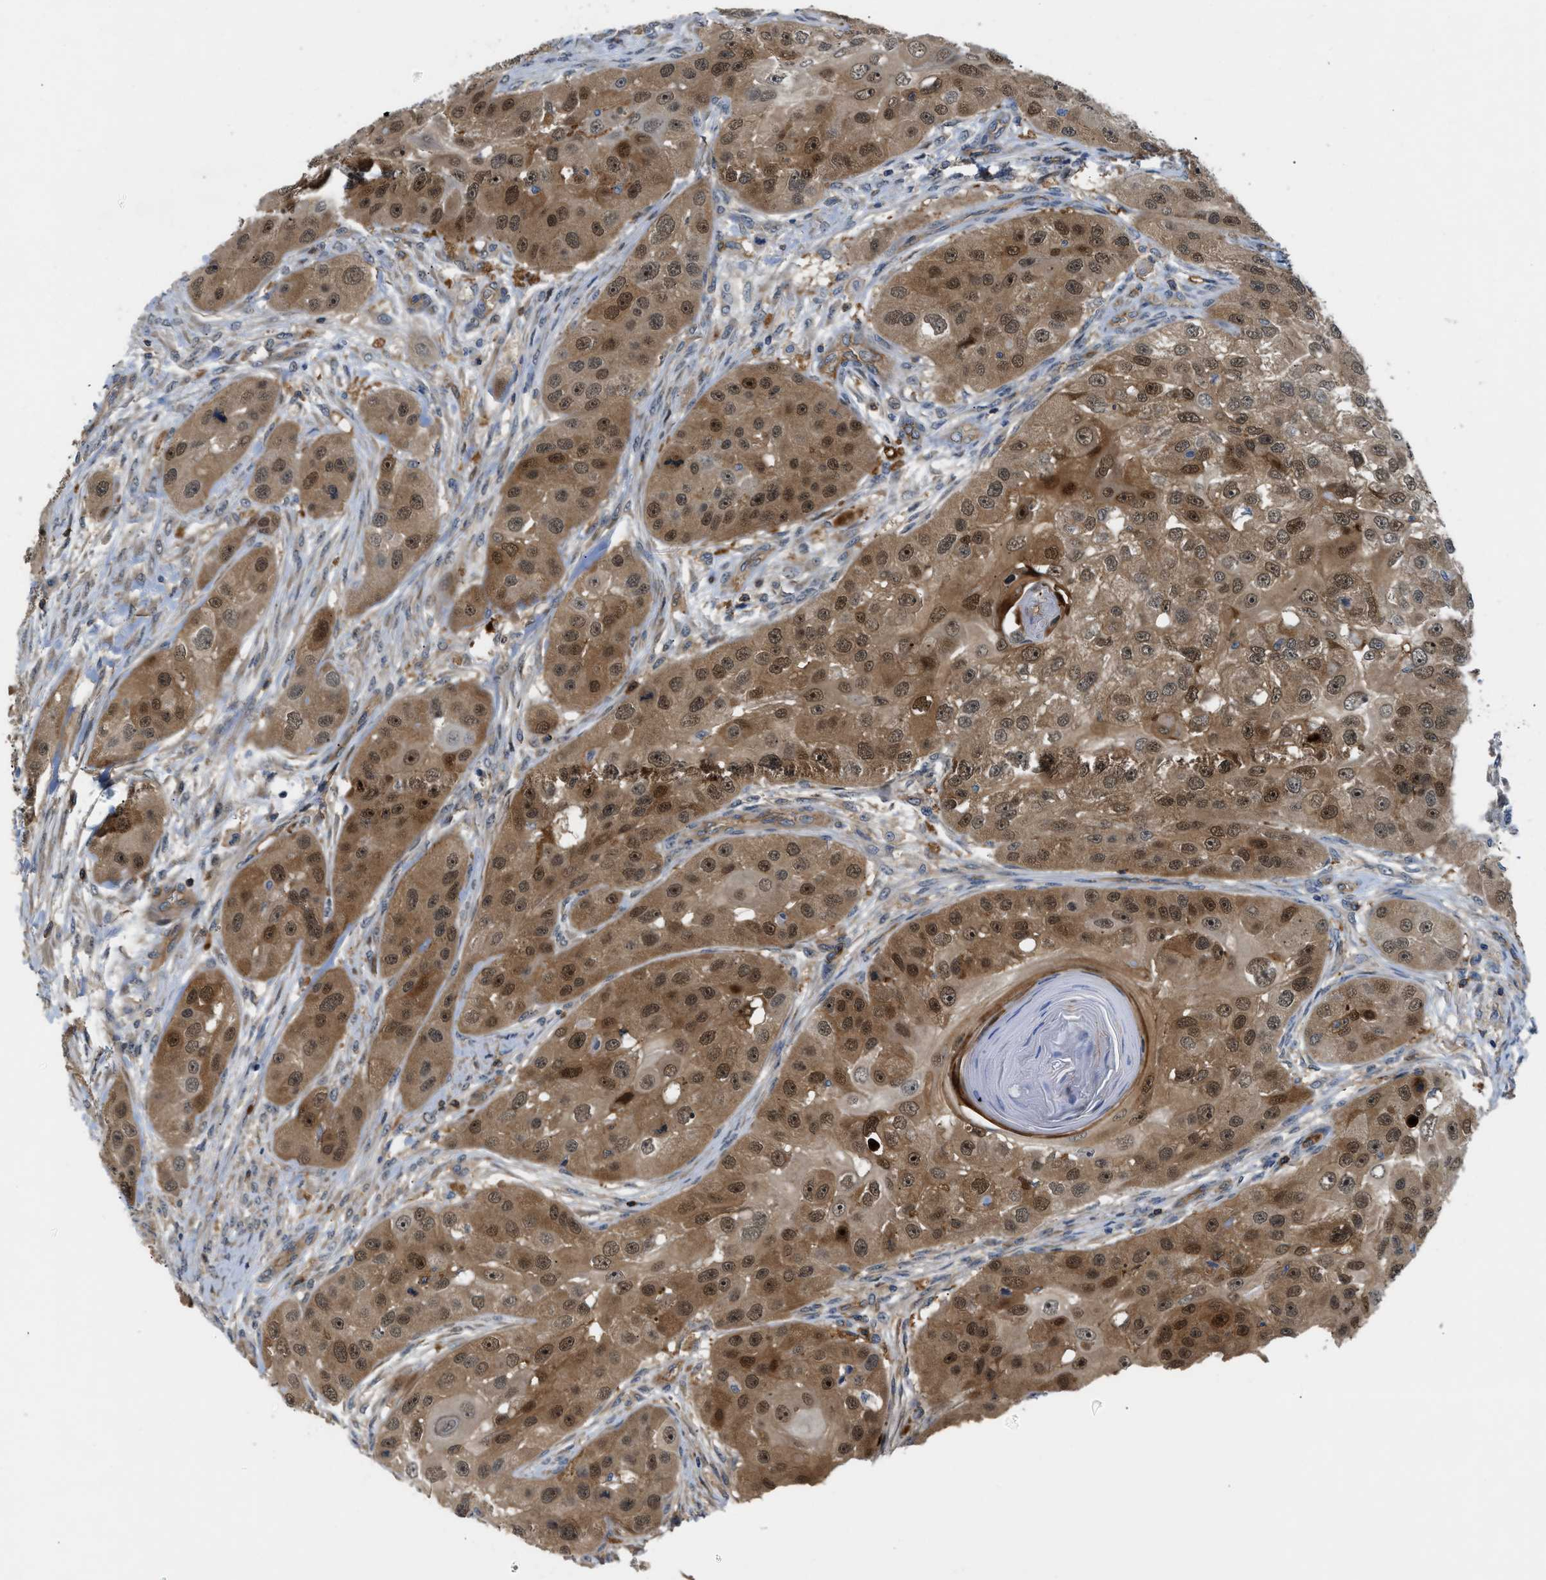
{"staining": {"intensity": "moderate", "quantity": ">75%", "location": "cytoplasmic/membranous,nuclear"}, "tissue": "head and neck cancer", "cell_type": "Tumor cells", "image_type": "cancer", "snomed": [{"axis": "morphology", "description": "Normal tissue, NOS"}, {"axis": "morphology", "description": "Squamous cell carcinoma, NOS"}, {"axis": "topography", "description": "Skeletal muscle"}, {"axis": "topography", "description": "Head-Neck"}], "caption": "Moderate cytoplasmic/membranous and nuclear protein expression is appreciated in about >75% of tumor cells in head and neck cancer (squamous cell carcinoma).", "gene": "TRAK2", "patient": {"sex": "male", "age": 51}}